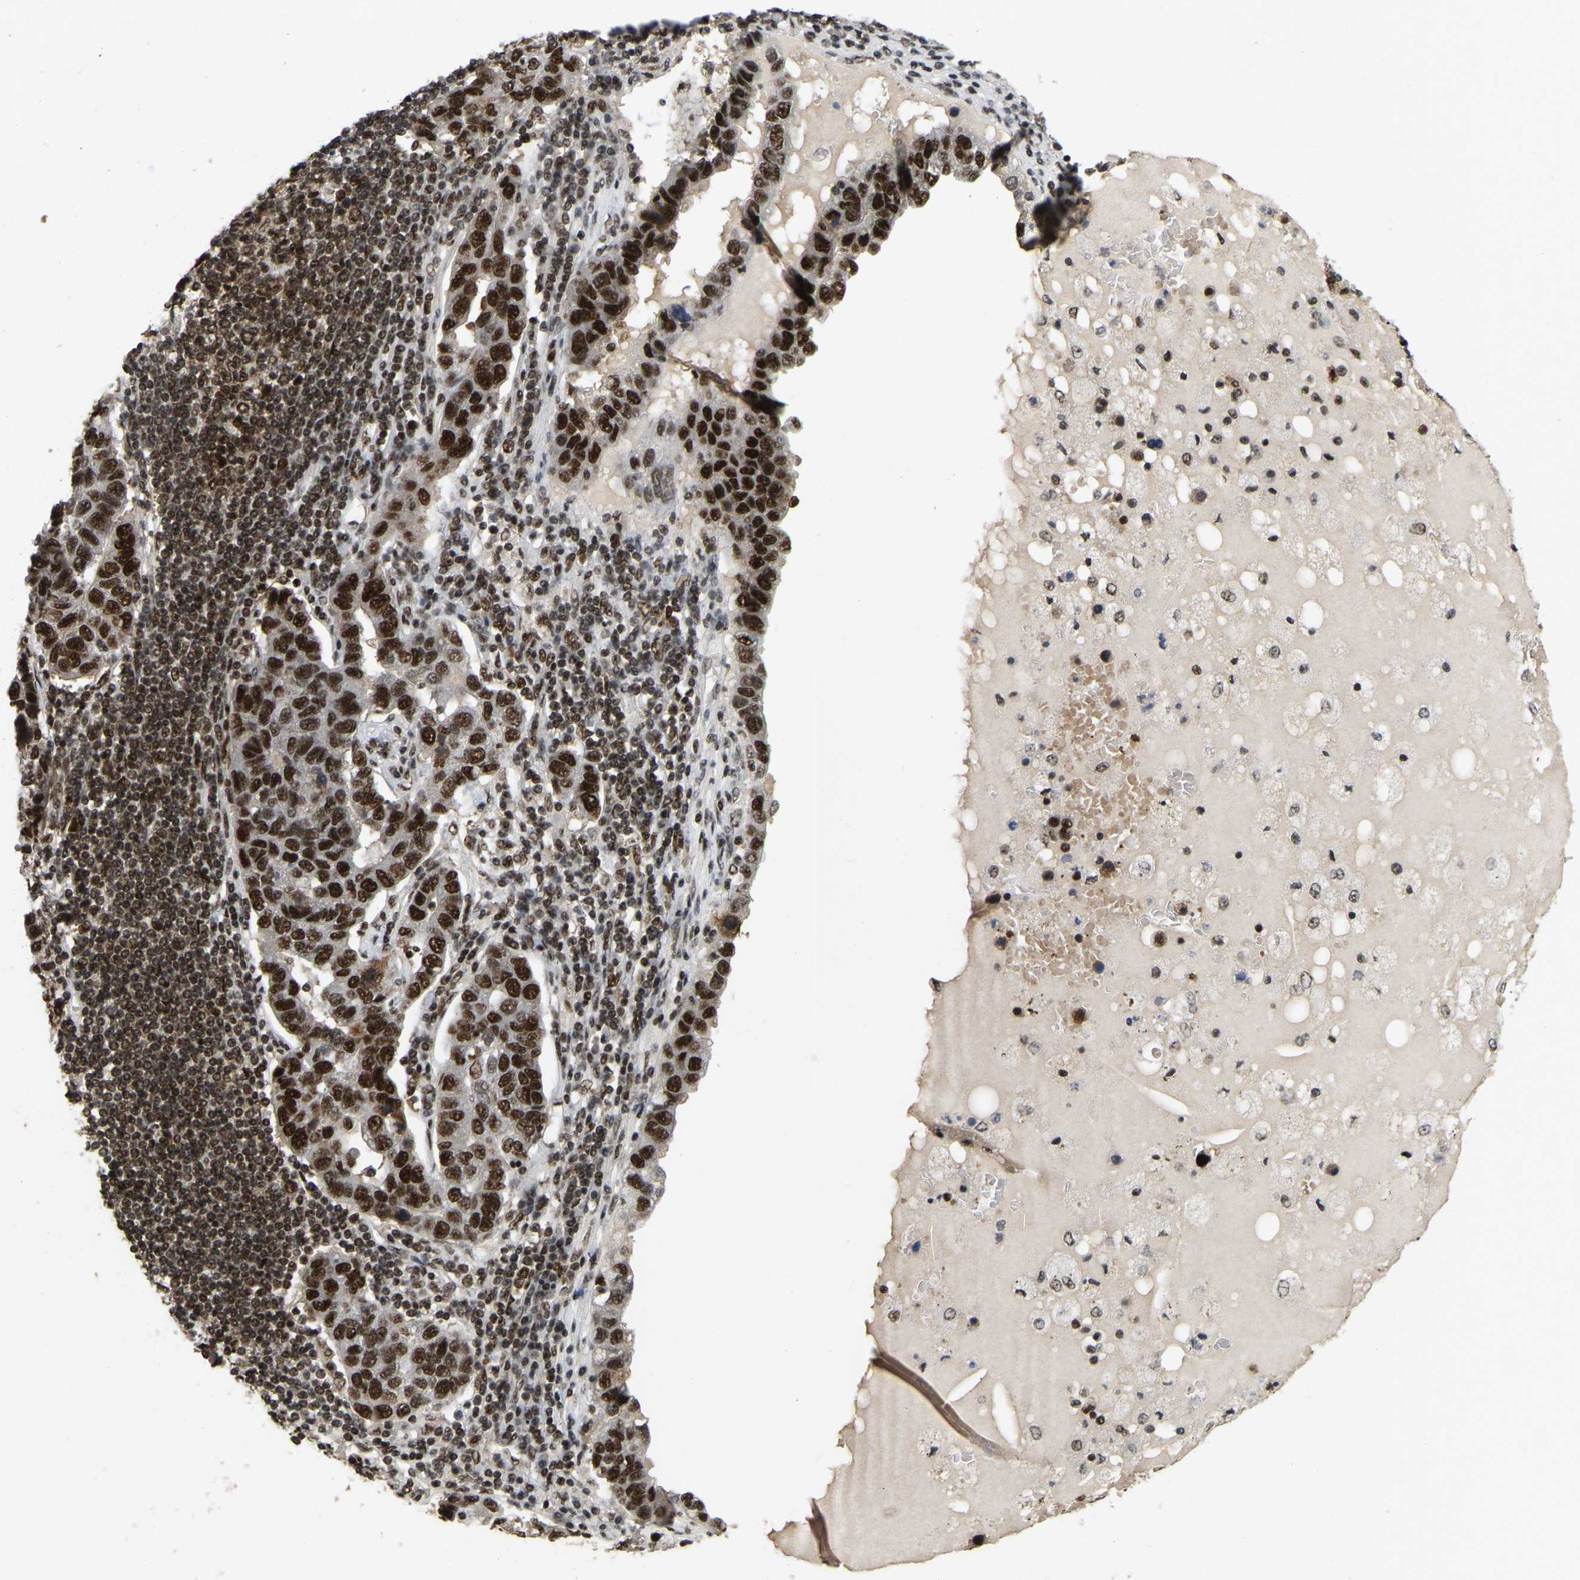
{"staining": {"intensity": "strong", "quantity": ">75%", "location": "nuclear"}, "tissue": "pancreatic cancer", "cell_type": "Tumor cells", "image_type": "cancer", "snomed": [{"axis": "morphology", "description": "Adenocarcinoma, NOS"}, {"axis": "topography", "description": "Pancreas"}], "caption": "Human pancreatic cancer stained for a protein (brown) shows strong nuclear positive expression in approximately >75% of tumor cells.", "gene": "TBL1XR1", "patient": {"sex": "female", "age": 61}}